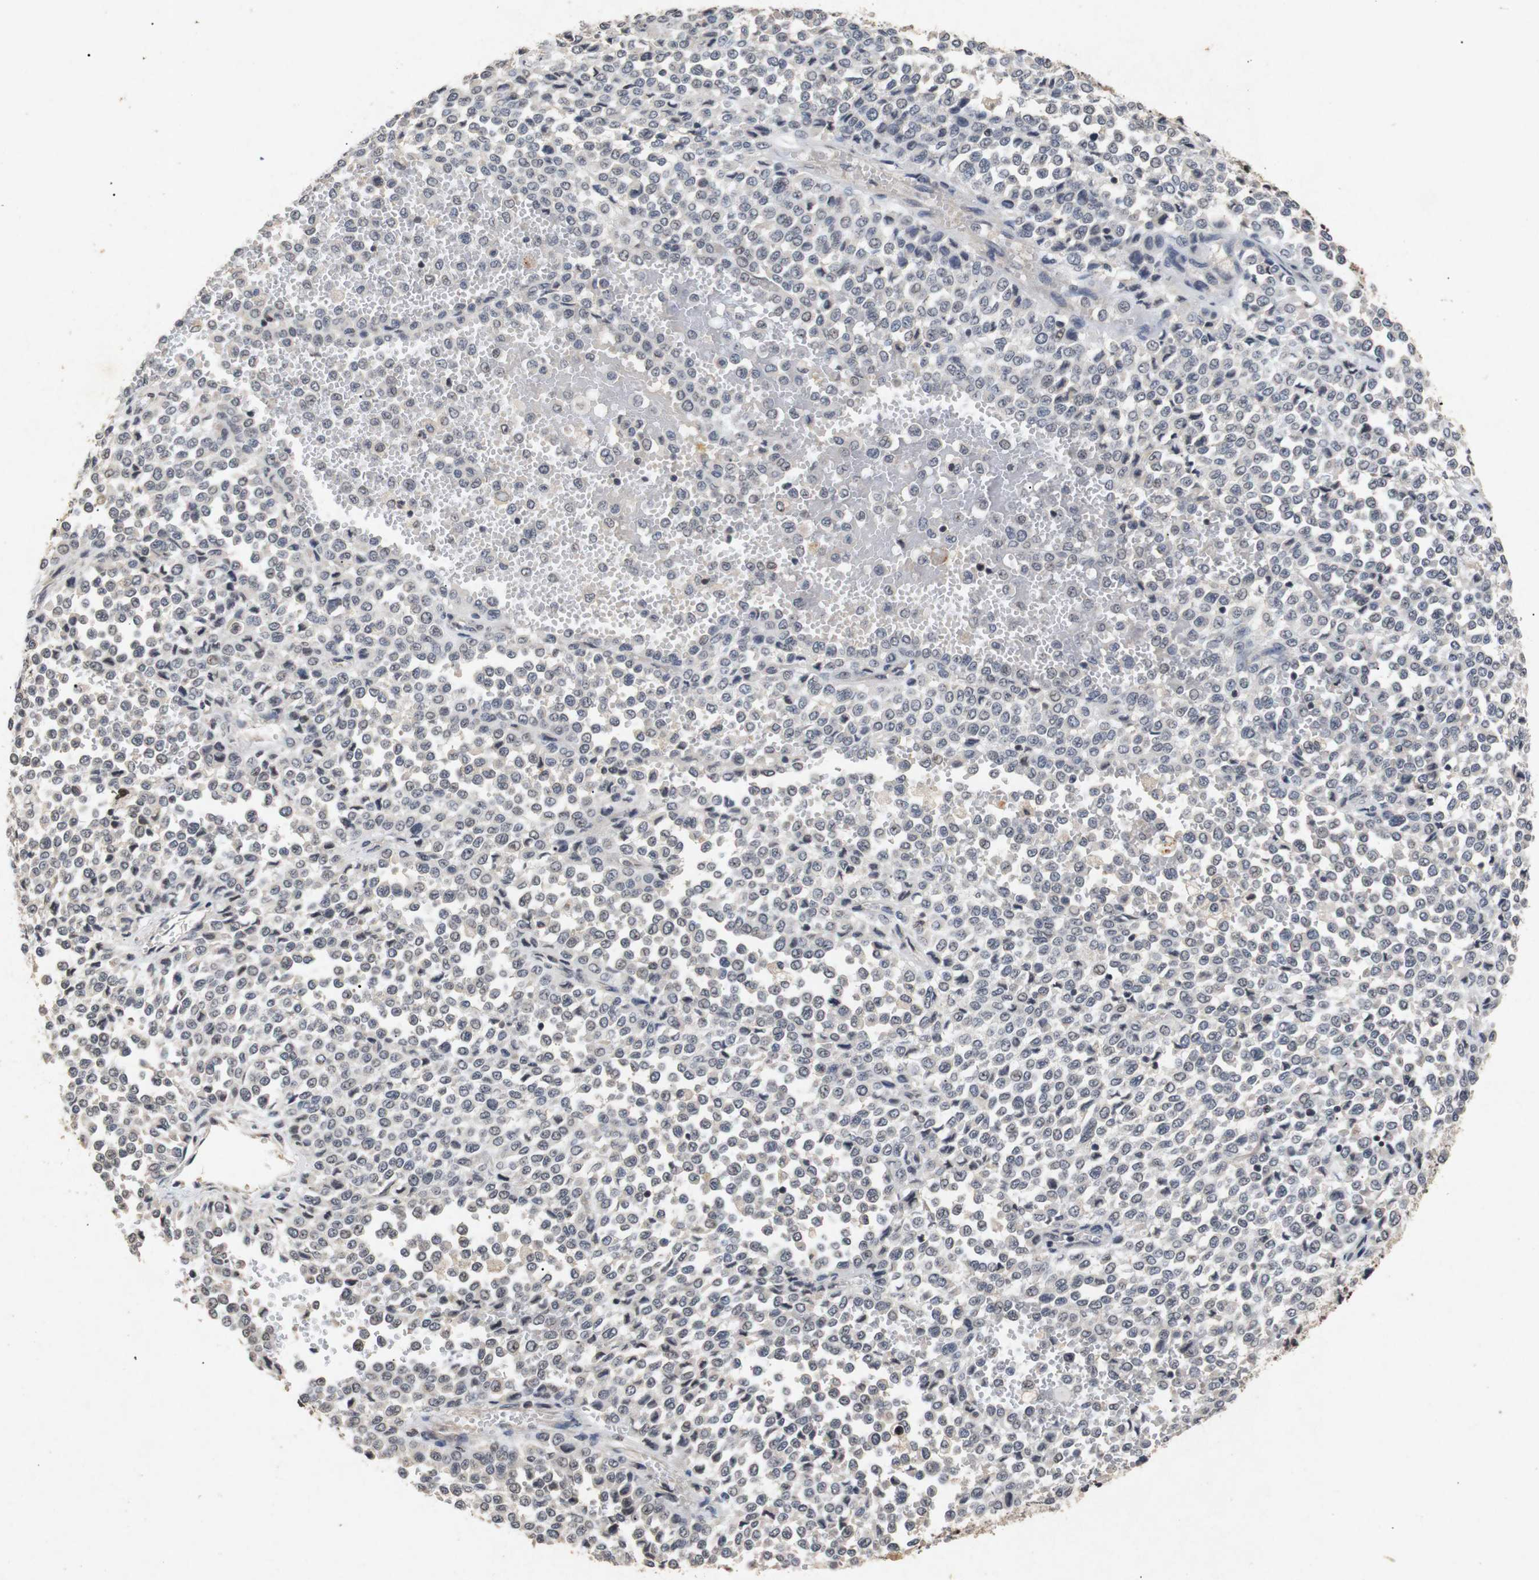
{"staining": {"intensity": "negative", "quantity": "none", "location": "none"}, "tissue": "melanoma", "cell_type": "Tumor cells", "image_type": "cancer", "snomed": [{"axis": "morphology", "description": "Malignant melanoma, Metastatic site"}, {"axis": "topography", "description": "Pancreas"}], "caption": "The micrograph exhibits no staining of tumor cells in melanoma. The staining was performed using DAB (3,3'-diaminobenzidine) to visualize the protein expression in brown, while the nuclei were stained in blue with hematoxylin (Magnification: 20x).", "gene": "PARN", "patient": {"sex": "female", "age": 30}}